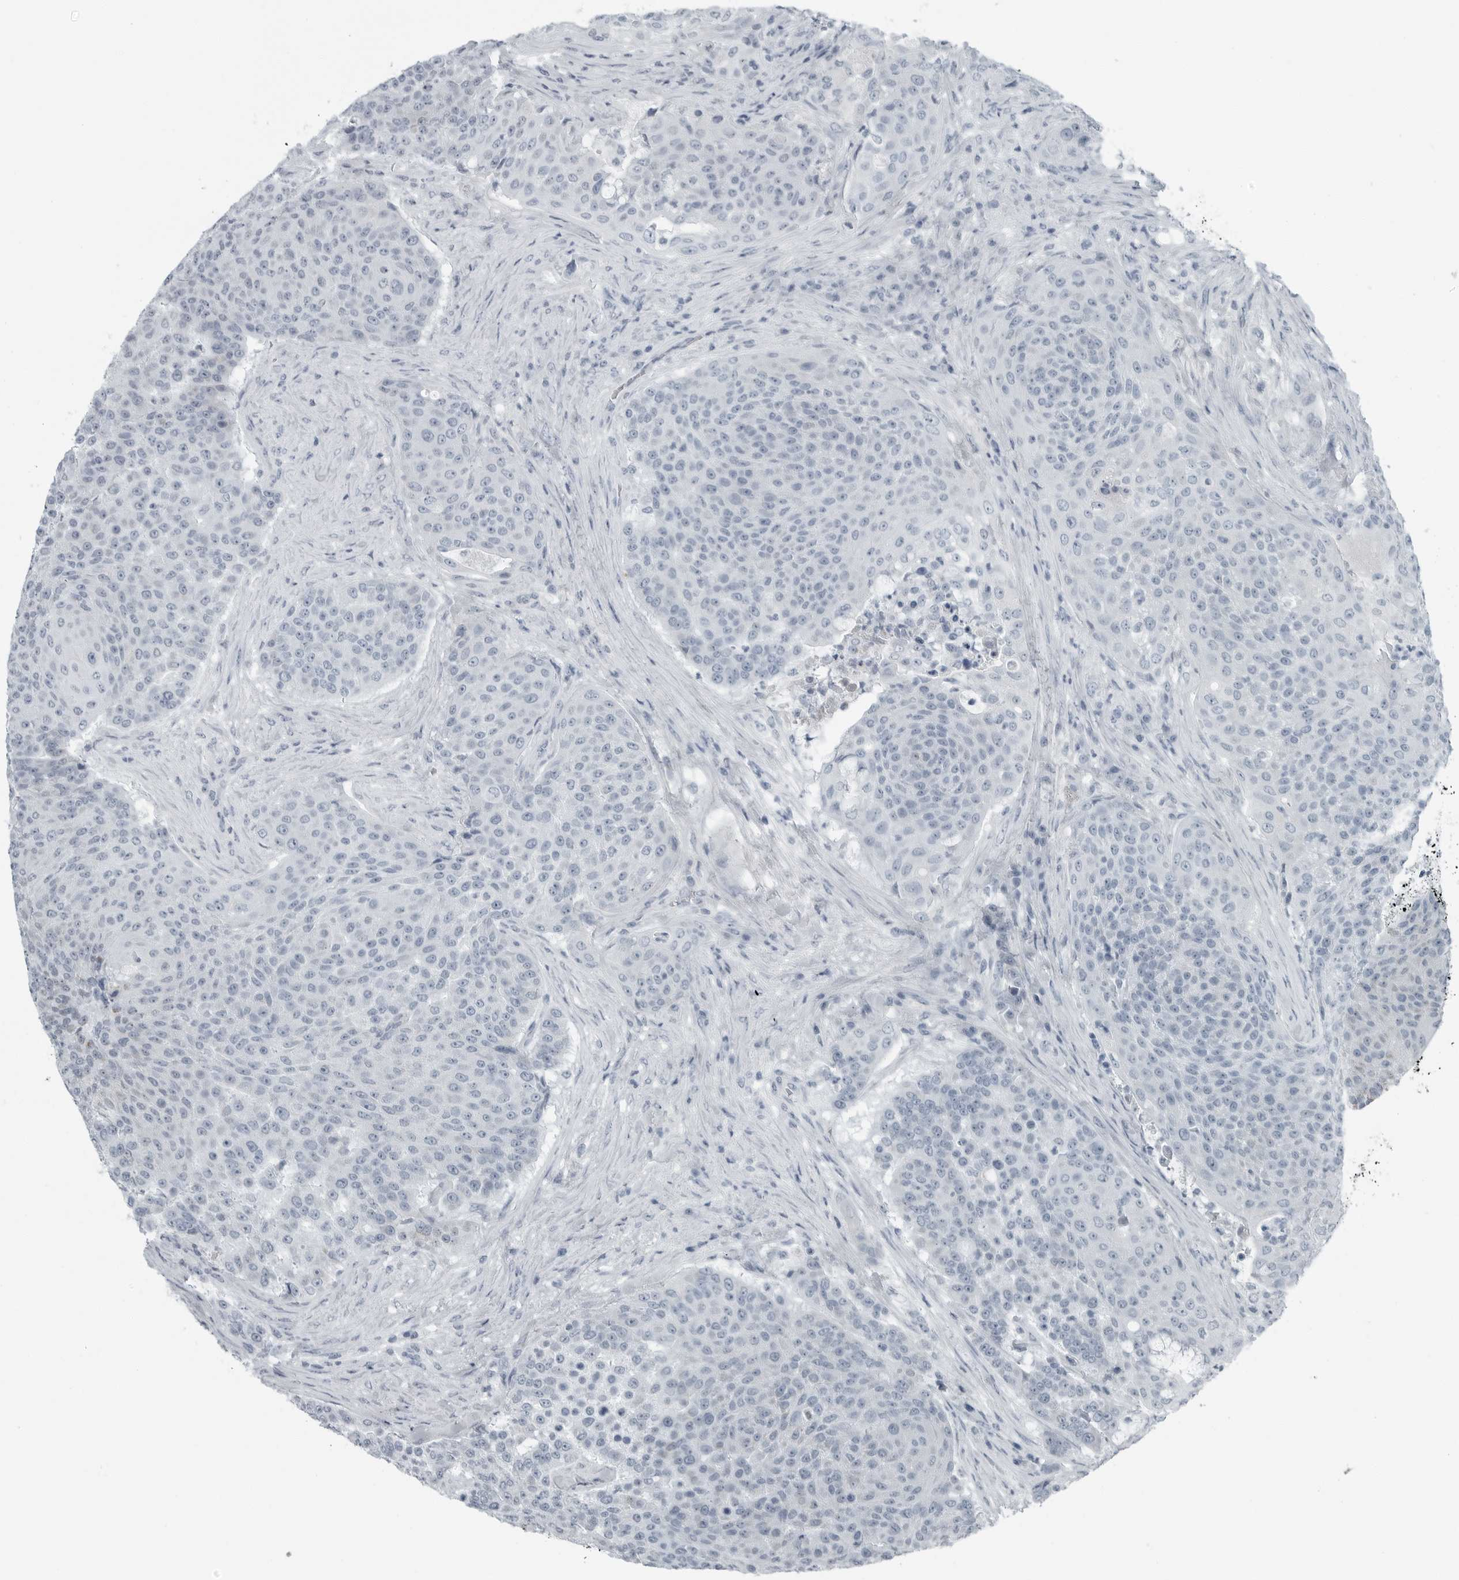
{"staining": {"intensity": "negative", "quantity": "none", "location": "none"}, "tissue": "urothelial cancer", "cell_type": "Tumor cells", "image_type": "cancer", "snomed": [{"axis": "morphology", "description": "Urothelial carcinoma, High grade"}, {"axis": "topography", "description": "Urinary bladder"}], "caption": "DAB (3,3'-diaminobenzidine) immunohistochemical staining of human urothelial cancer reveals no significant positivity in tumor cells. (Stains: DAB (3,3'-diaminobenzidine) IHC with hematoxylin counter stain, Microscopy: brightfield microscopy at high magnification).", "gene": "ZPBP2", "patient": {"sex": "female", "age": 63}}